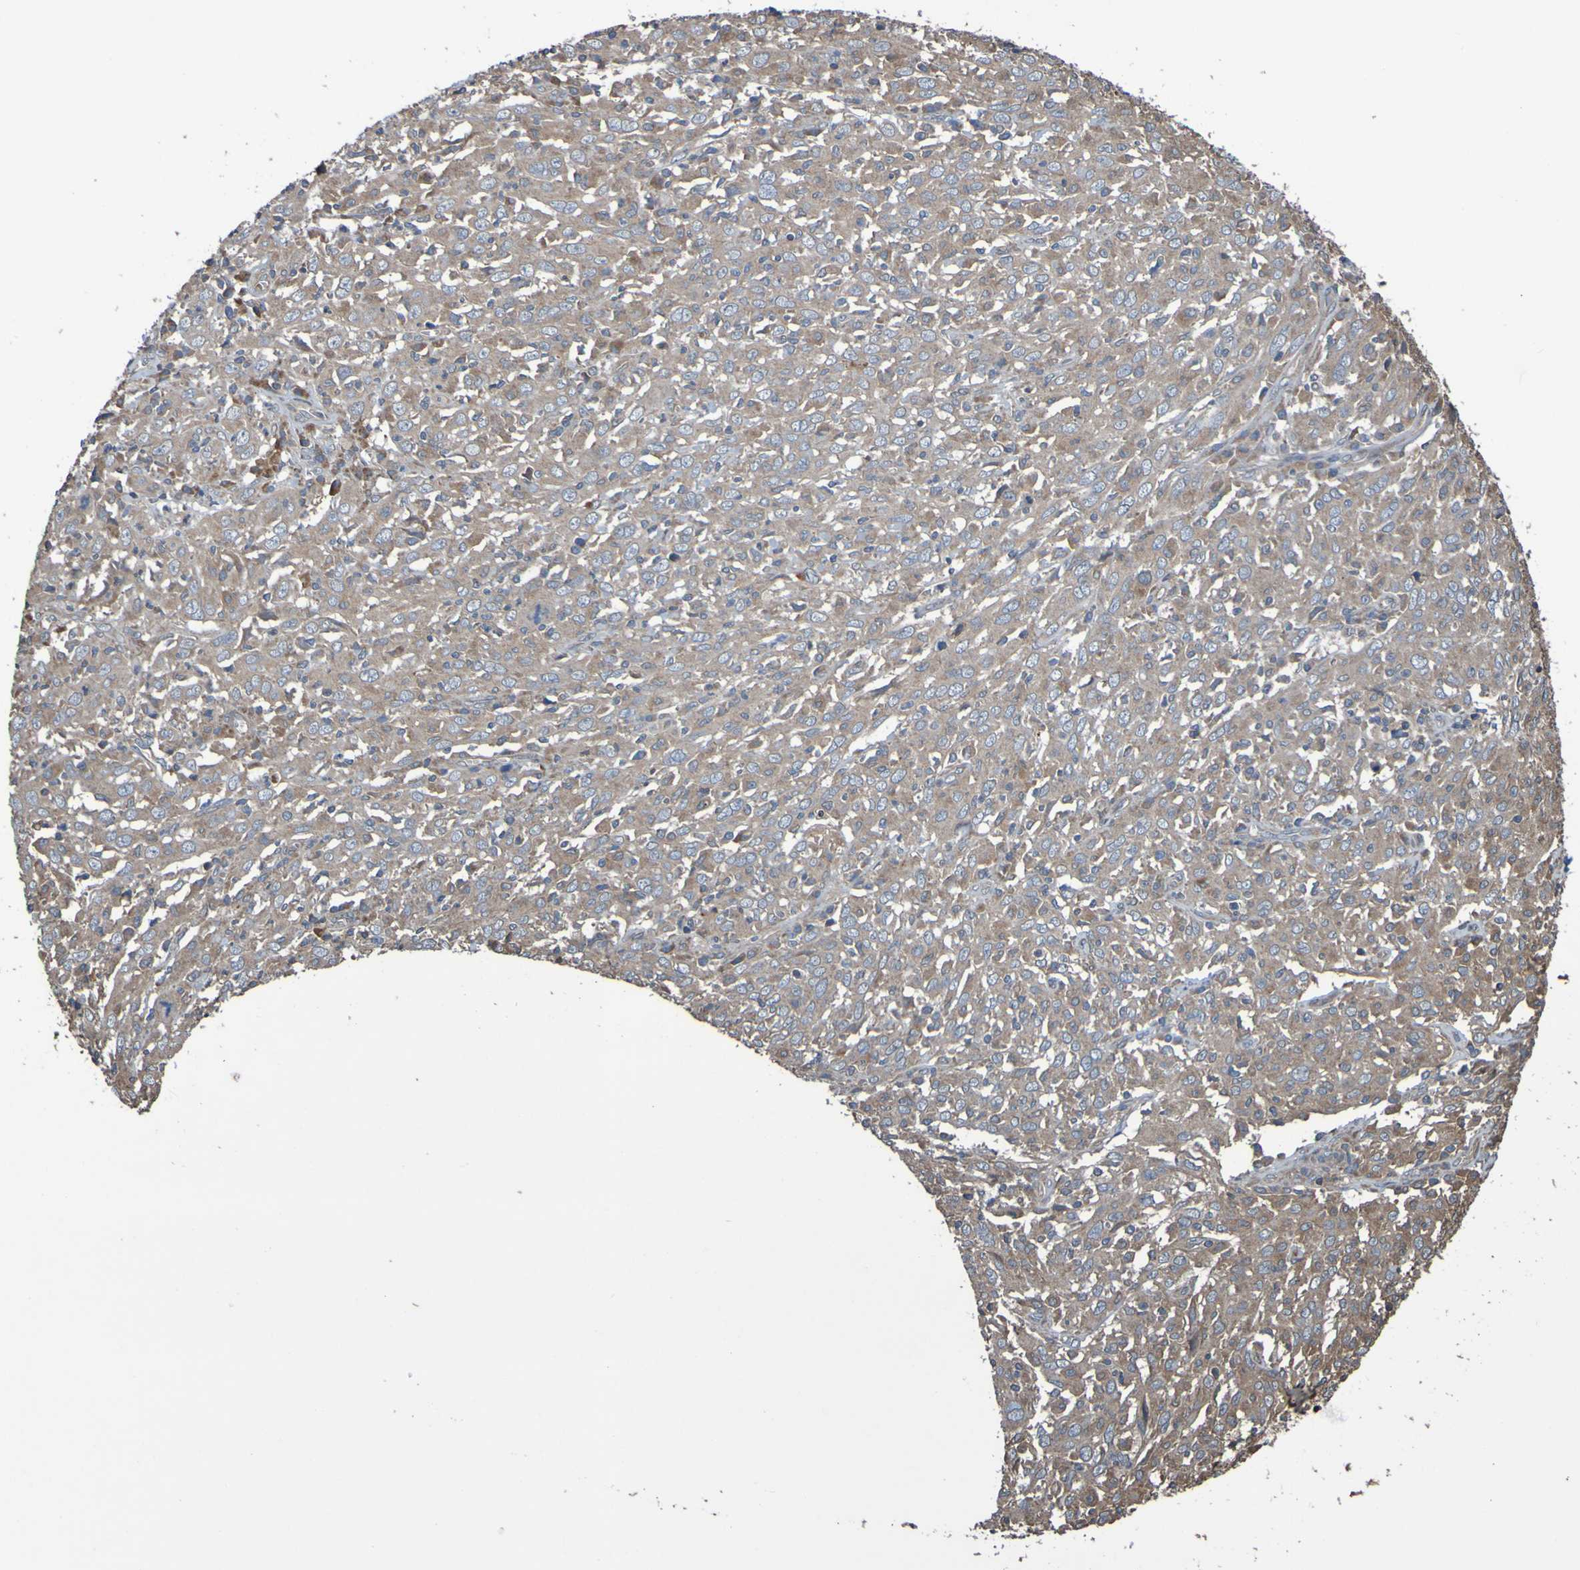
{"staining": {"intensity": "moderate", "quantity": ">75%", "location": "cytoplasmic/membranous"}, "tissue": "cervical cancer", "cell_type": "Tumor cells", "image_type": "cancer", "snomed": [{"axis": "morphology", "description": "Squamous cell carcinoma, NOS"}, {"axis": "topography", "description": "Cervix"}], "caption": "About >75% of tumor cells in human cervical squamous cell carcinoma display moderate cytoplasmic/membranous protein expression as visualized by brown immunohistochemical staining.", "gene": "UCN", "patient": {"sex": "female", "age": 46}}